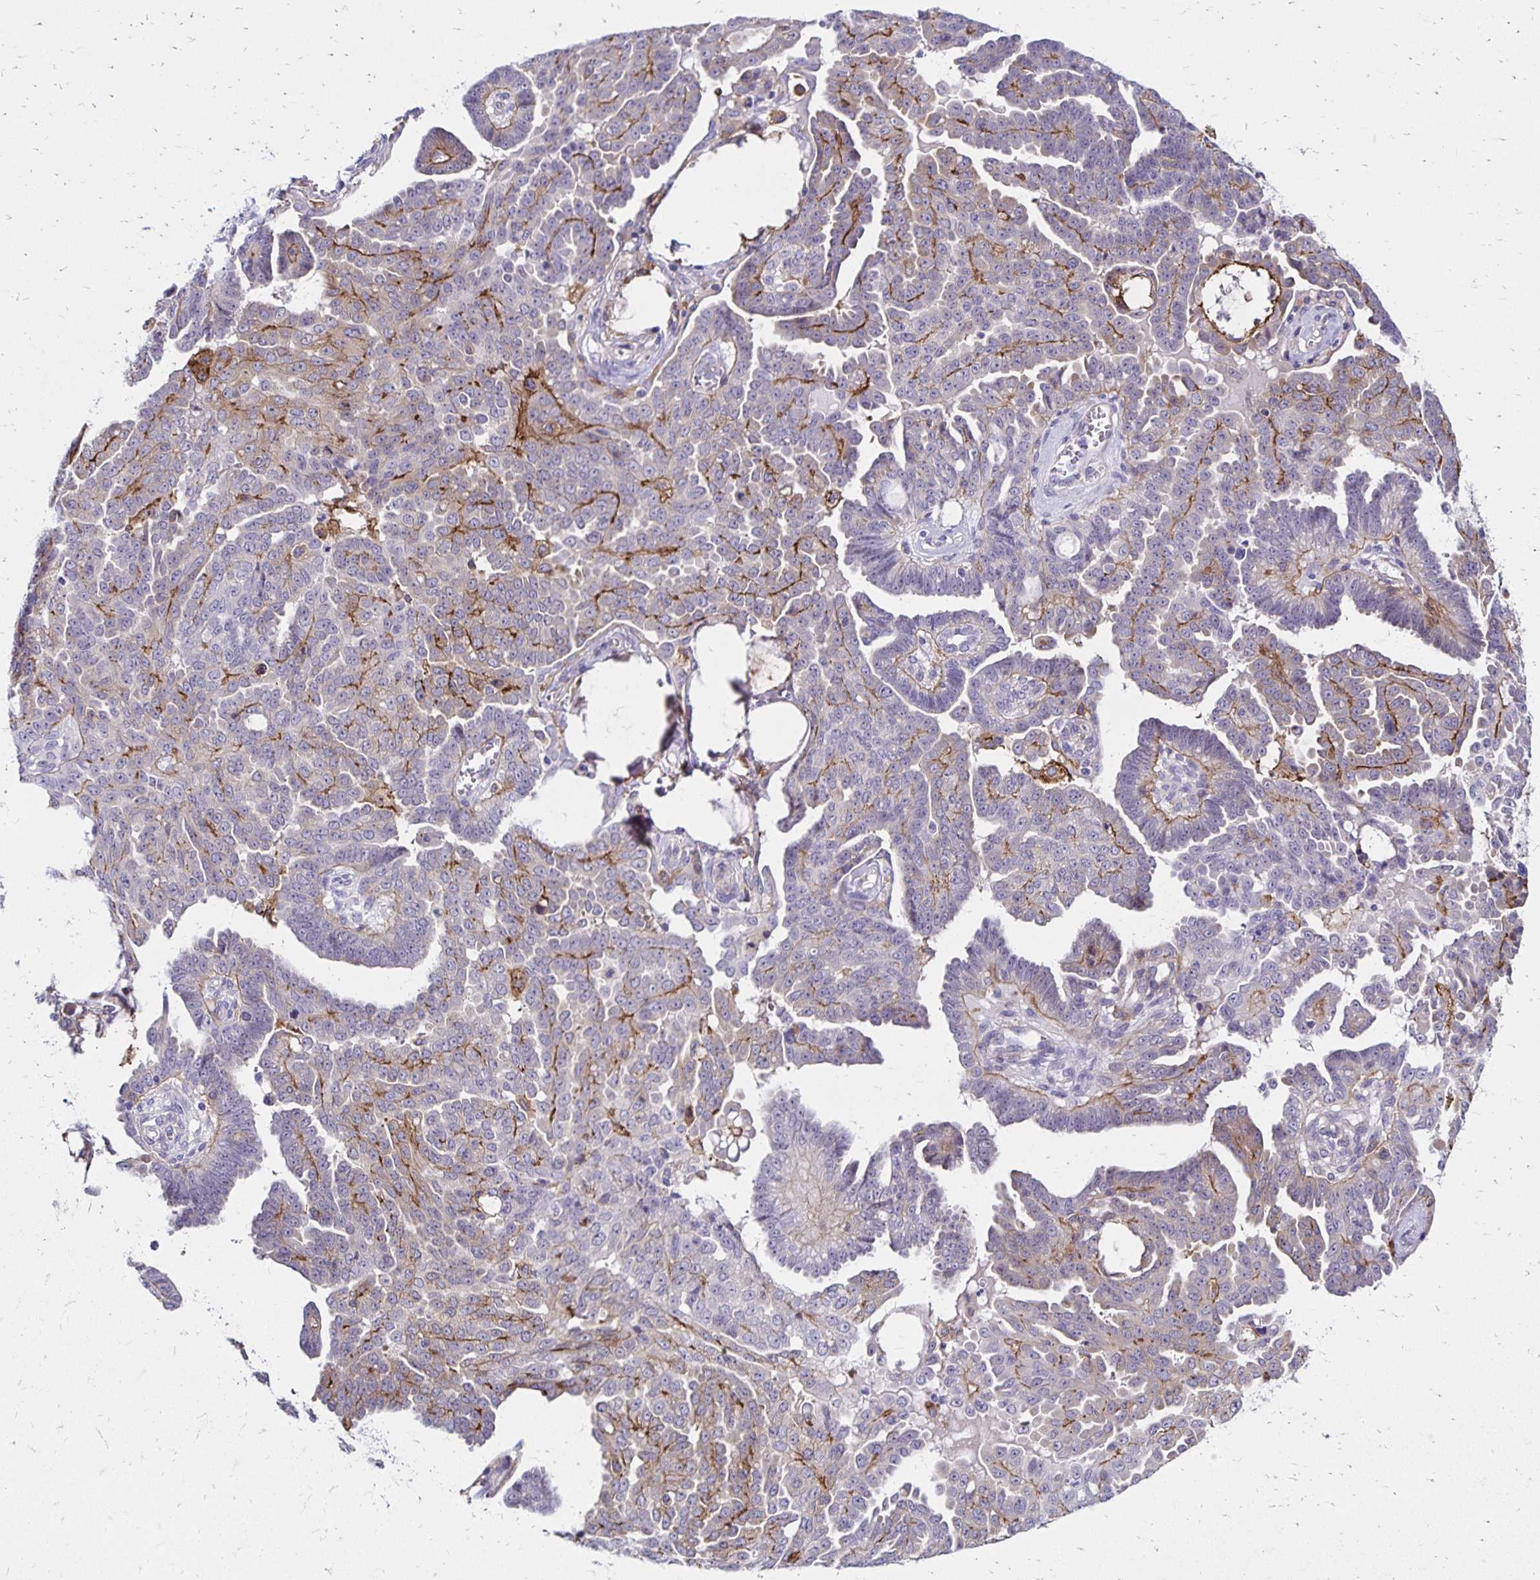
{"staining": {"intensity": "negative", "quantity": "none", "location": "none"}, "tissue": "ovarian cancer", "cell_type": "Tumor cells", "image_type": "cancer", "snomed": [{"axis": "morphology", "description": "Cystadenocarcinoma, serous, NOS"}, {"axis": "topography", "description": "Ovary"}], "caption": "IHC photomicrograph of neoplastic tissue: human serous cystadenocarcinoma (ovarian) stained with DAB shows no significant protein staining in tumor cells.", "gene": "TNS3", "patient": {"sex": "female", "age": 71}}